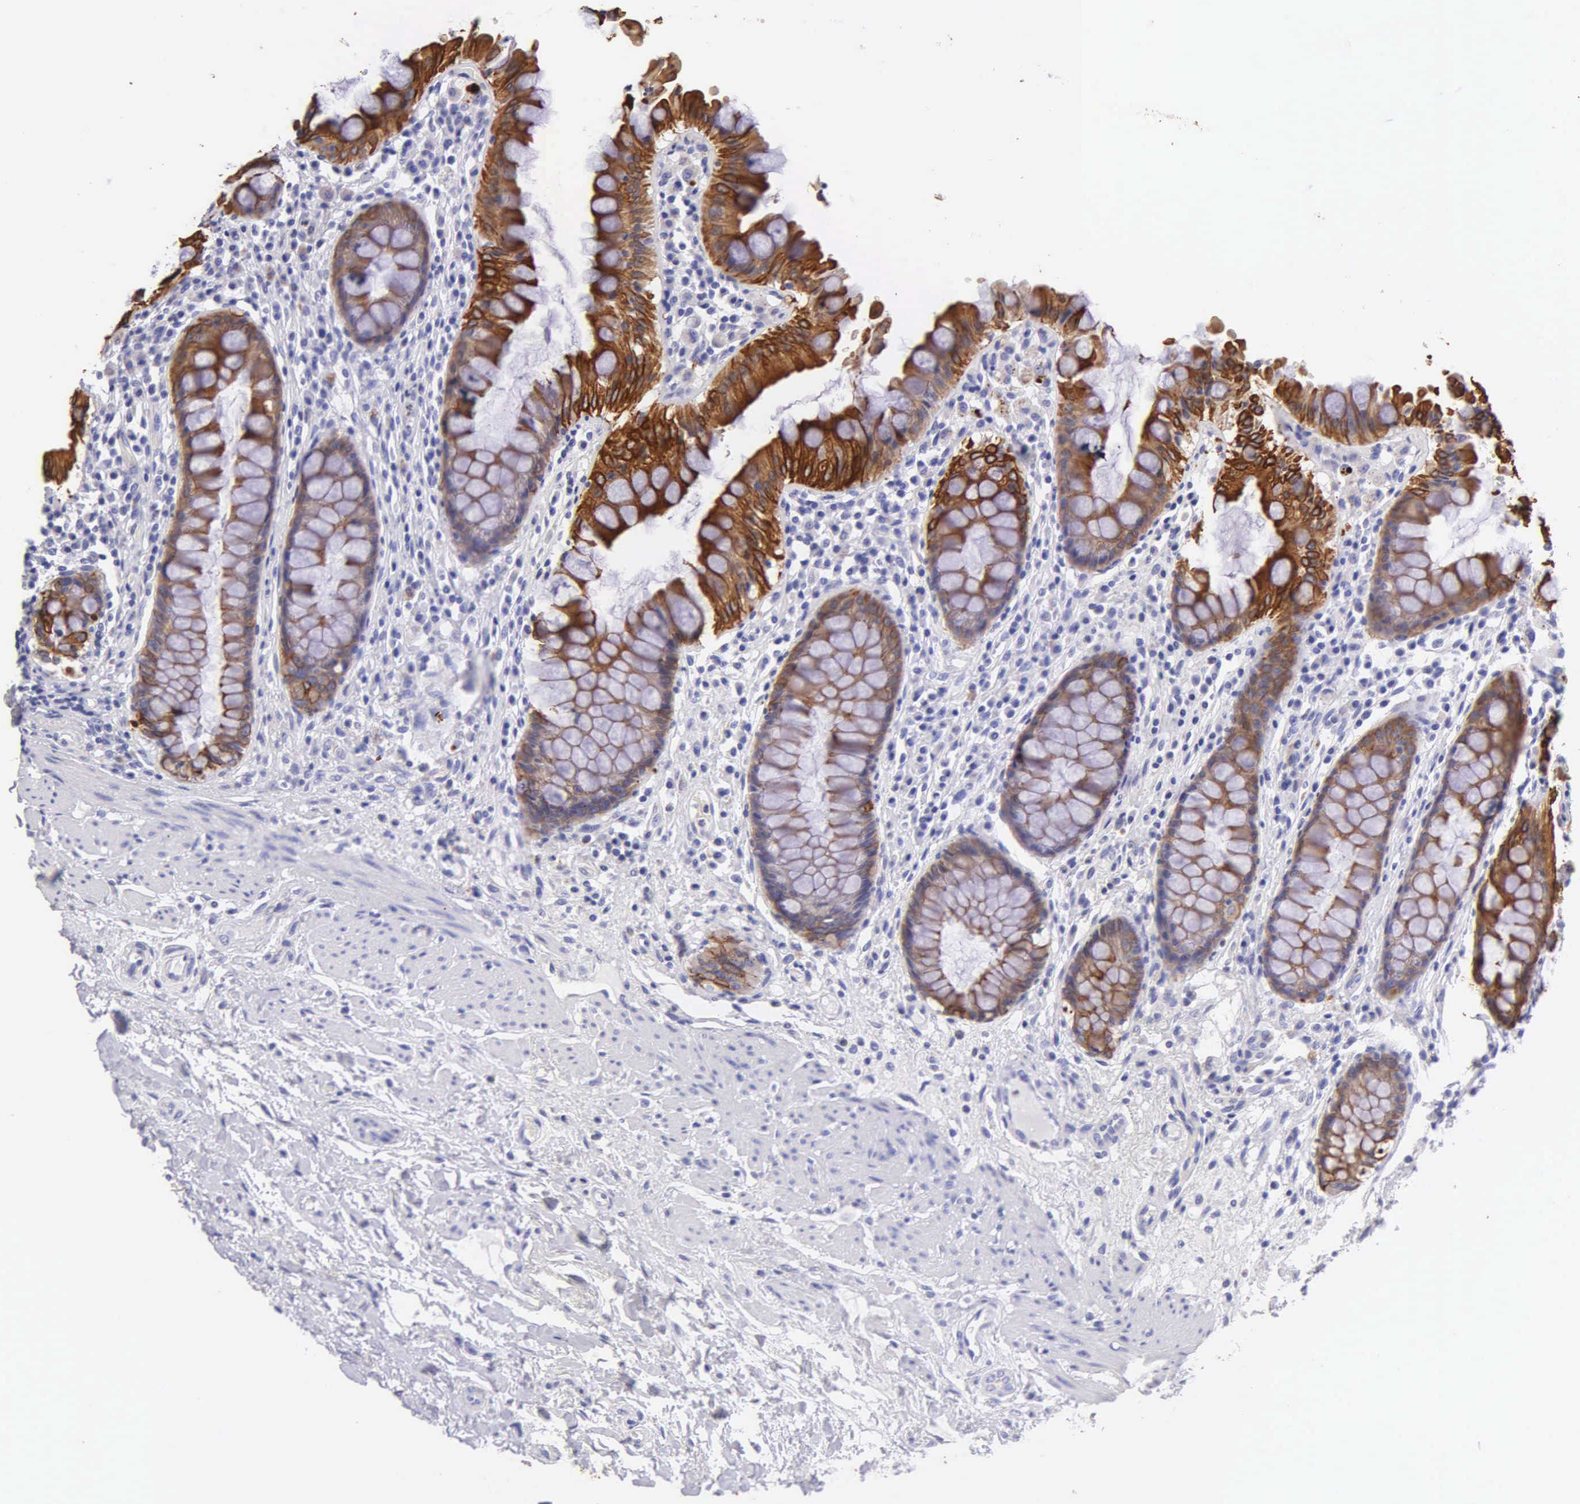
{"staining": {"intensity": "moderate", "quantity": "25%-75%", "location": "cytoplasmic/membranous"}, "tissue": "rectum", "cell_type": "Glandular cells", "image_type": "normal", "snomed": [{"axis": "morphology", "description": "Normal tissue, NOS"}, {"axis": "topography", "description": "Rectum"}], "caption": "Protein expression analysis of normal human rectum reveals moderate cytoplasmic/membranous expression in approximately 25%-75% of glandular cells.", "gene": "KRT14", "patient": {"sex": "female", "age": 75}}